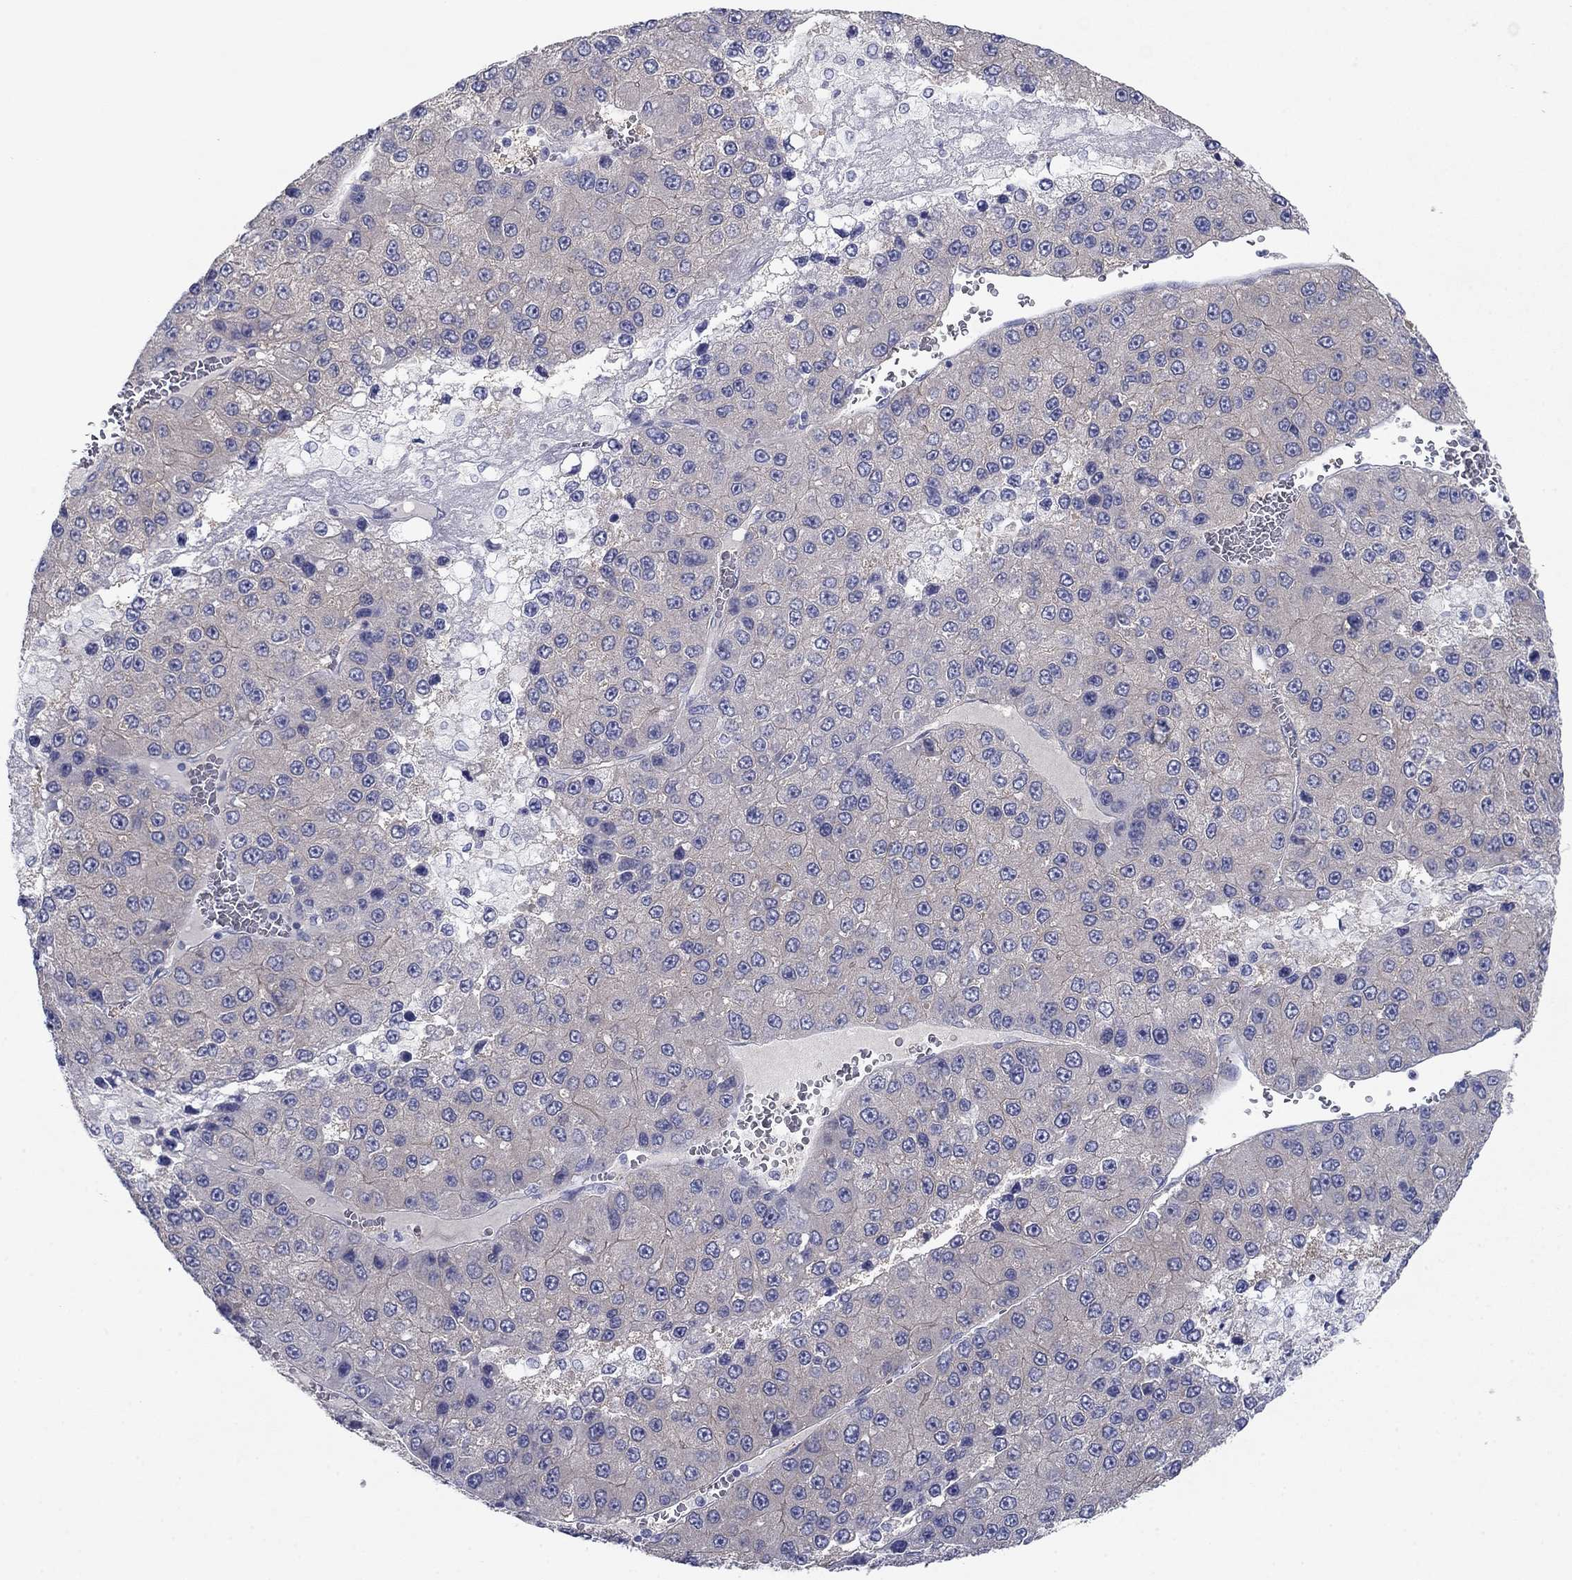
{"staining": {"intensity": "negative", "quantity": "none", "location": "none"}, "tissue": "liver cancer", "cell_type": "Tumor cells", "image_type": "cancer", "snomed": [{"axis": "morphology", "description": "Carcinoma, Hepatocellular, NOS"}, {"axis": "topography", "description": "Liver"}], "caption": "This photomicrograph is of liver hepatocellular carcinoma stained with IHC to label a protein in brown with the nuclei are counter-stained blue. There is no positivity in tumor cells.", "gene": "PLS1", "patient": {"sex": "female", "age": 73}}